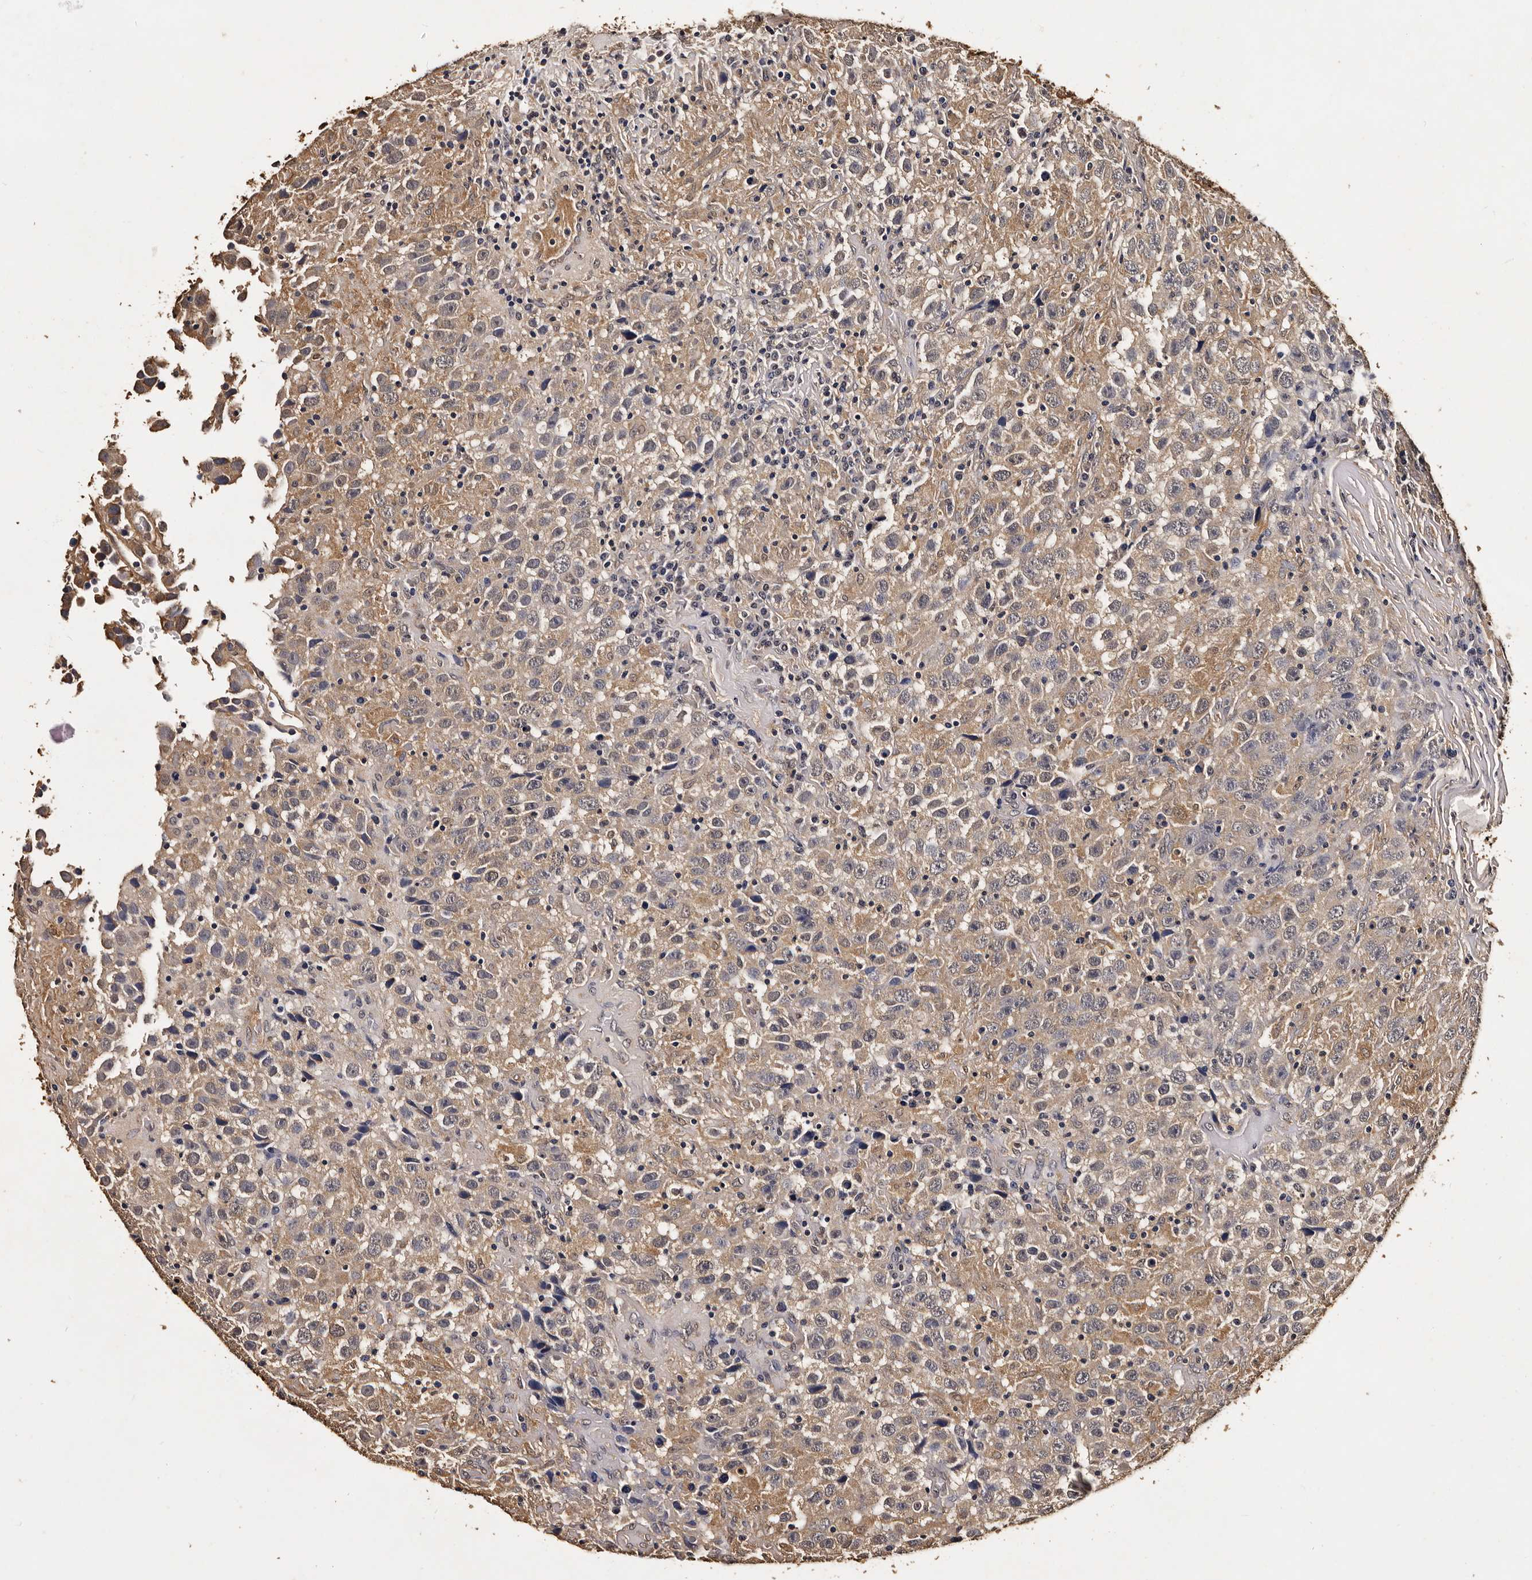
{"staining": {"intensity": "moderate", "quantity": "25%-75%", "location": "cytoplasmic/membranous"}, "tissue": "testis cancer", "cell_type": "Tumor cells", "image_type": "cancer", "snomed": [{"axis": "morphology", "description": "Seminoma, NOS"}, {"axis": "topography", "description": "Testis"}], "caption": "This photomicrograph reveals IHC staining of human testis seminoma, with medium moderate cytoplasmic/membranous expression in about 25%-75% of tumor cells.", "gene": "PARS2", "patient": {"sex": "male", "age": 41}}